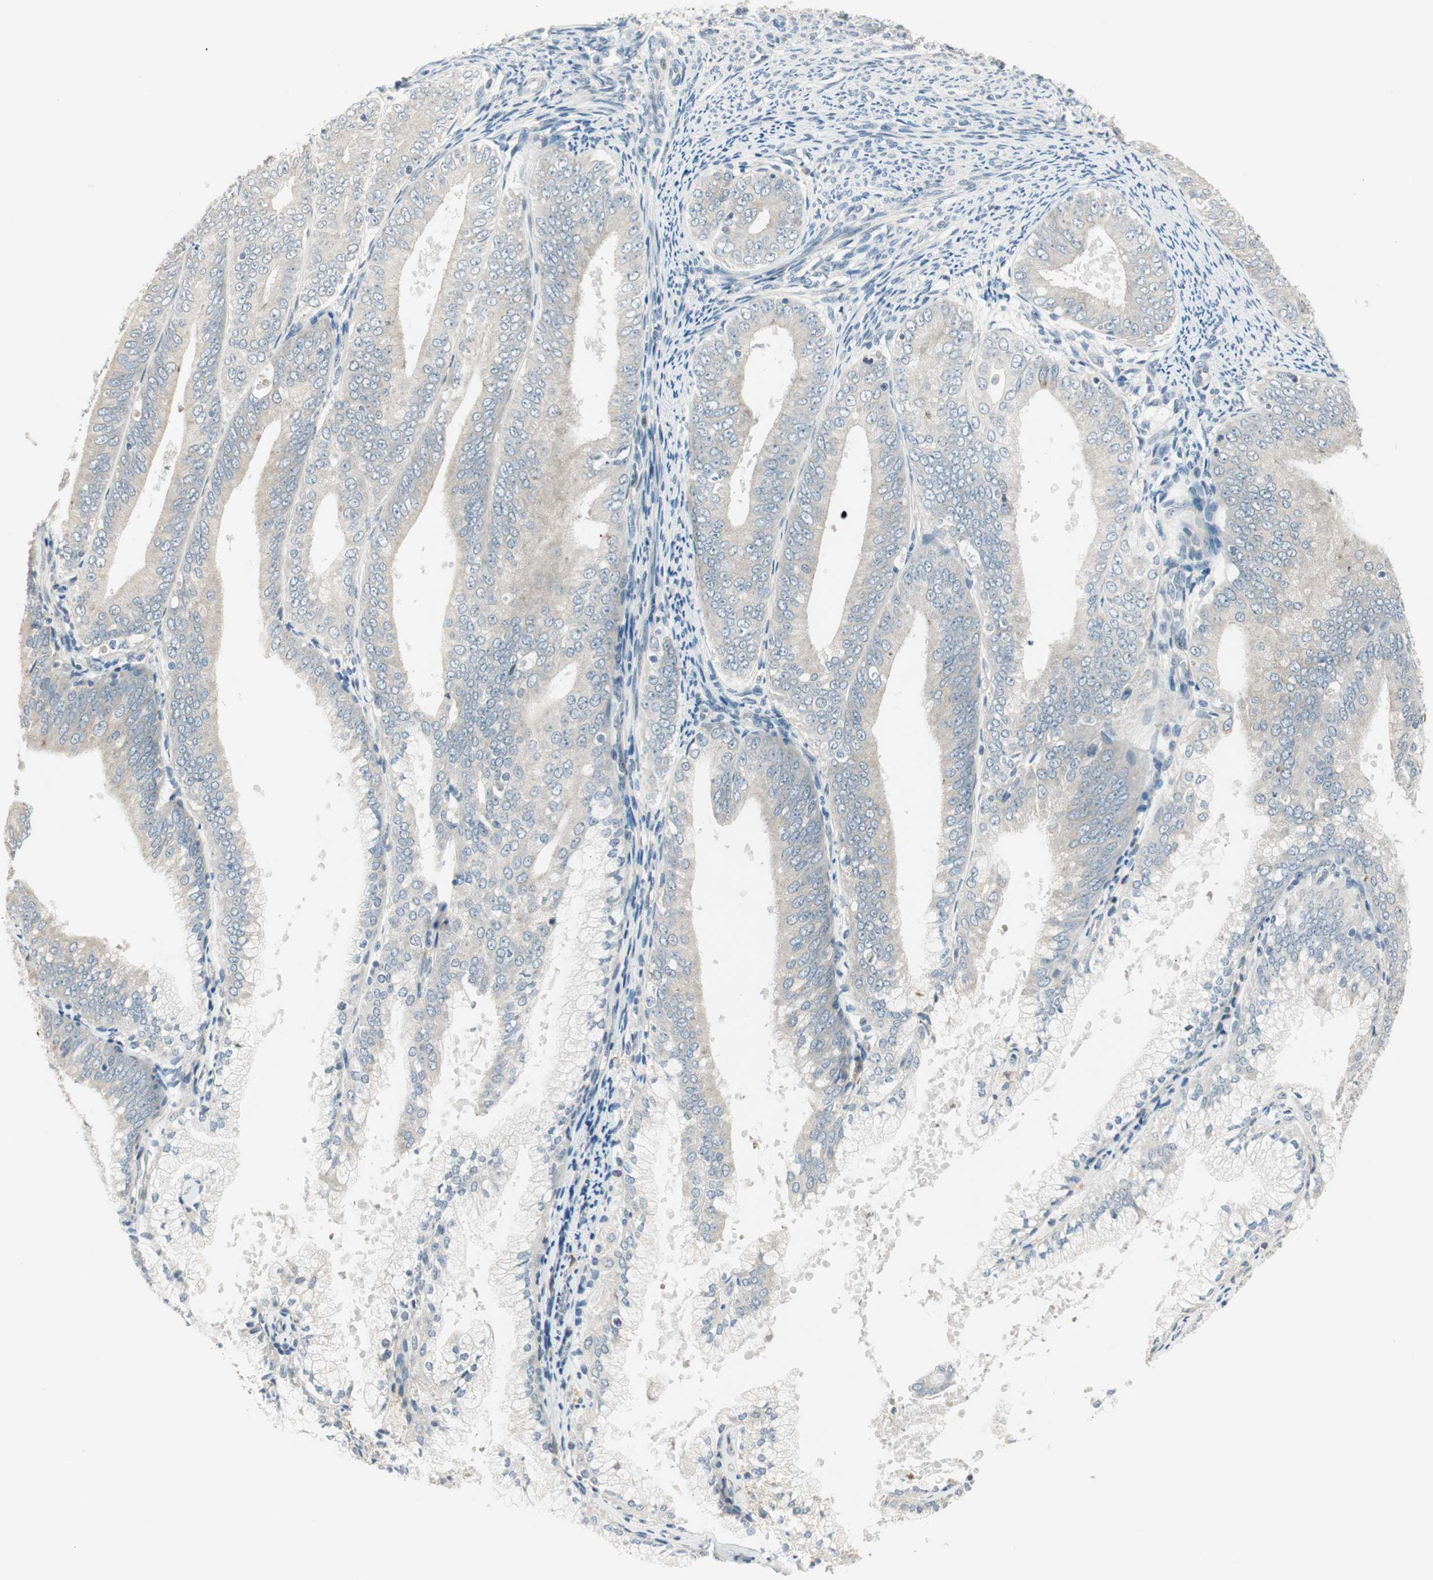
{"staining": {"intensity": "weak", "quantity": "25%-75%", "location": "cytoplasmic/membranous"}, "tissue": "endometrial cancer", "cell_type": "Tumor cells", "image_type": "cancer", "snomed": [{"axis": "morphology", "description": "Adenocarcinoma, NOS"}, {"axis": "topography", "description": "Endometrium"}], "caption": "Immunohistochemical staining of endometrial cancer exhibits weak cytoplasmic/membranous protein staining in approximately 25%-75% of tumor cells.", "gene": "PCDHB15", "patient": {"sex": "female", "age": 63}}